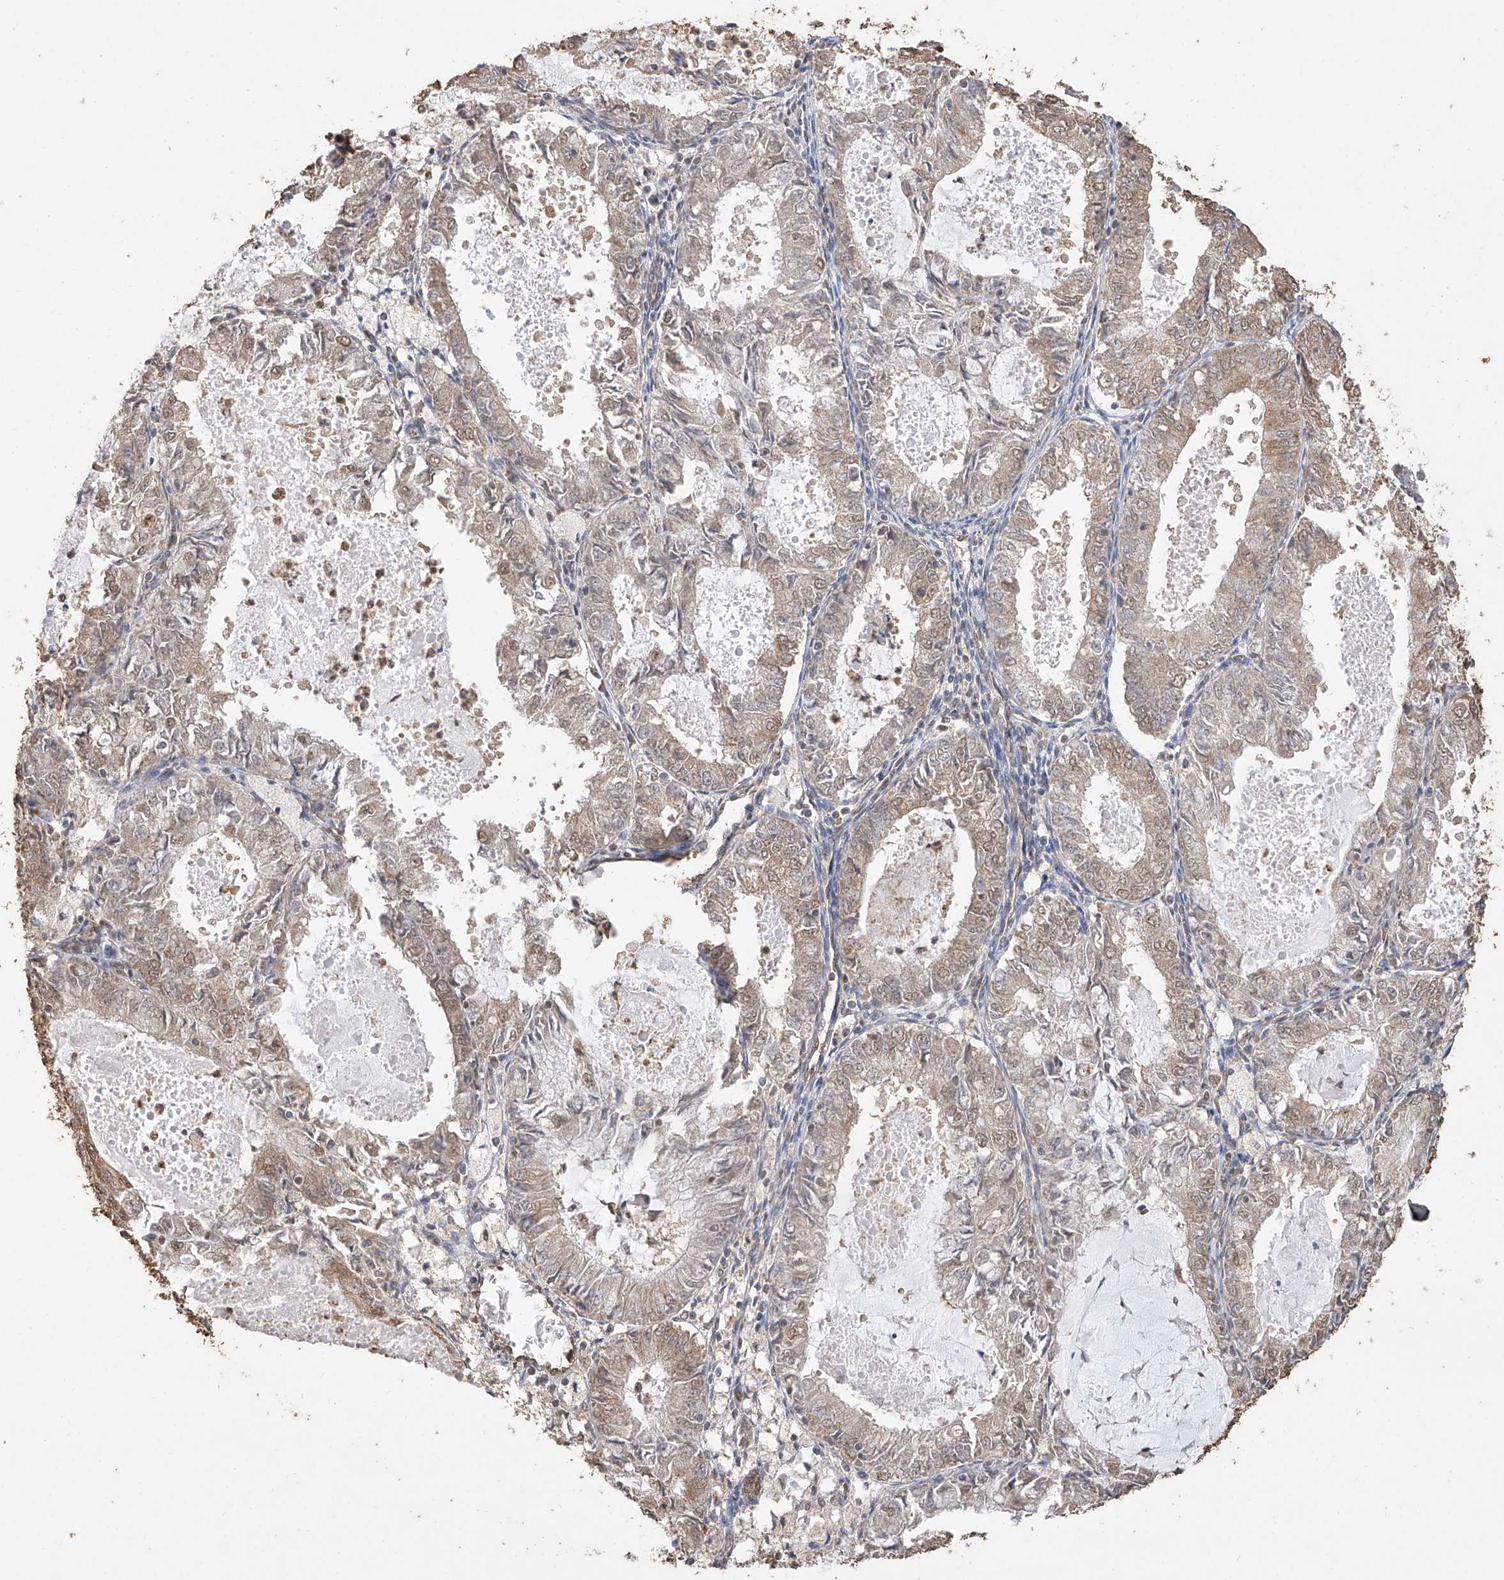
{"staining": {"intensity": "moderate", "quantity": "25%-75%", "location": "cytoplasmic/membranous,nuclear"}, "tissue": "endometrial cancer", "cell_type": "Tumor cells", "image_type": "cancer", "snomed": [{"axis": "morphology", "description": "Adenocarcinoma, NOS"}, {"axis": "topography", "description": "Endometrium"}], "caption": "Moderate cytoplasmic/membranous and nuclear expression is appreciated in approximately 25%-75% of tumor cells in endometrial adenocarcinoma.", "gene": "ELOVL1", "patient": {"sex": "female", "age": 57}}